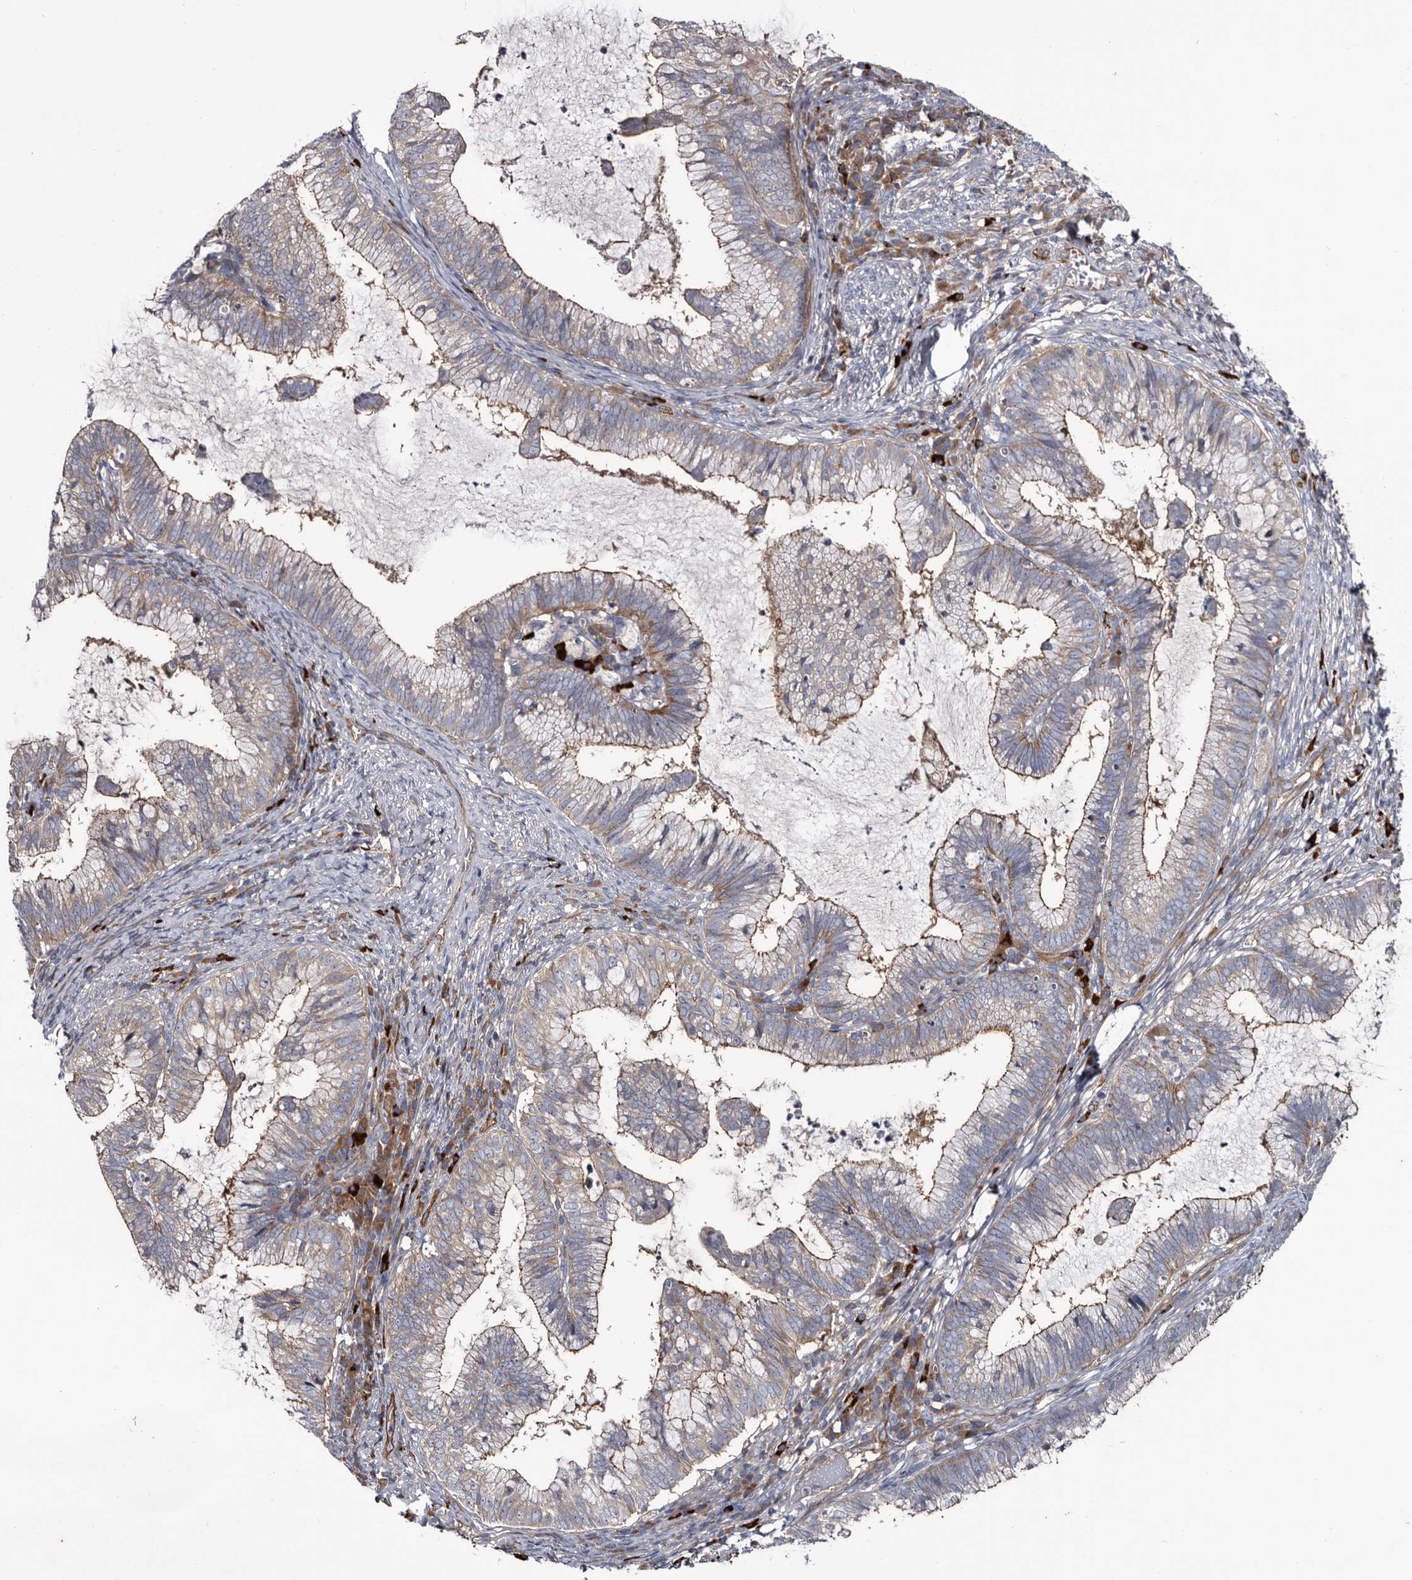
{"staining": {"intensity": "moderate", "quantity": "25%-75%", "location": "cytoplasmic/membranous"}, "tissue": "cervical cancer", "cell_type": "Tumor cells", "image_type": "cancer", "snomed": [{"axis": "morphology", "description": "Adenocarcinoma, NOS"}, {"axis": "topography", "description": "Cervix"}], "caption": "Immunohistochemistry (DAB) staining of human cervical cancer demonstrates moderate cytoplasmic/membranous protein expression in about 25%-75% of tumor cells. (Stains: DAB (3,3'-diaminobenzidine) in brown, nuclei in blue, Microscopy: brightfield microscopy at high magnification).", "gene": "TSPAN17", "patient": {"sex": "female", "age": 36}}